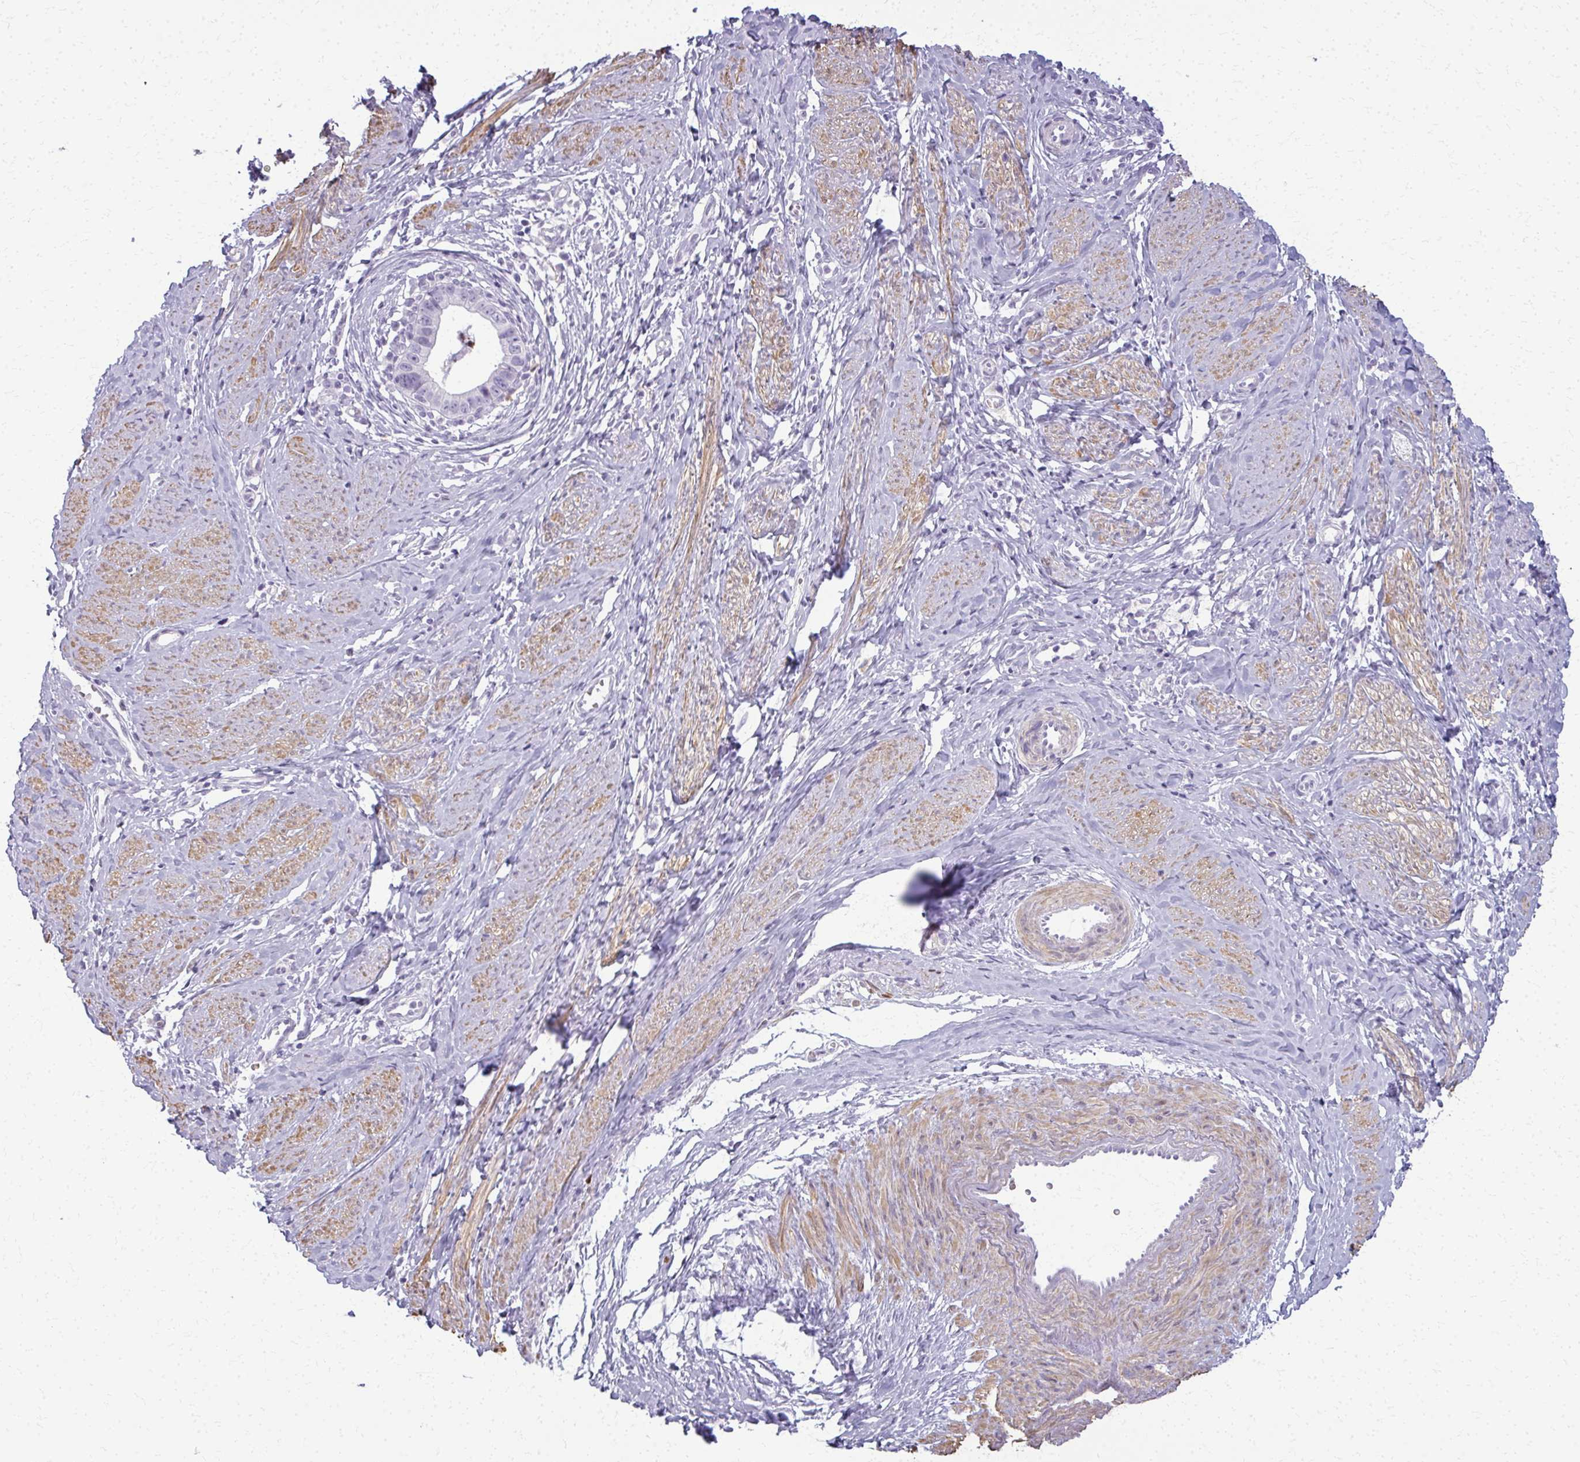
{"staining": {"intensity": "negative", "quantity": "none", "location": "none"}, "tissue": "cervical cancer", "cell_type": "Tumor cells", "image_type": "cancer", "snomed": [{"axis": "morphology", "description": "Adenocarcinoma, NOS"}, {"axis": "topography", "description": "Cervix"}], "caption": "A micrograph of cervical cancer (adenocarcinoma) stained for a protein demonstrates no brown staining in tumor cells.", "gene": "CA3", "patient": {"sex": "female", "age": 36}}